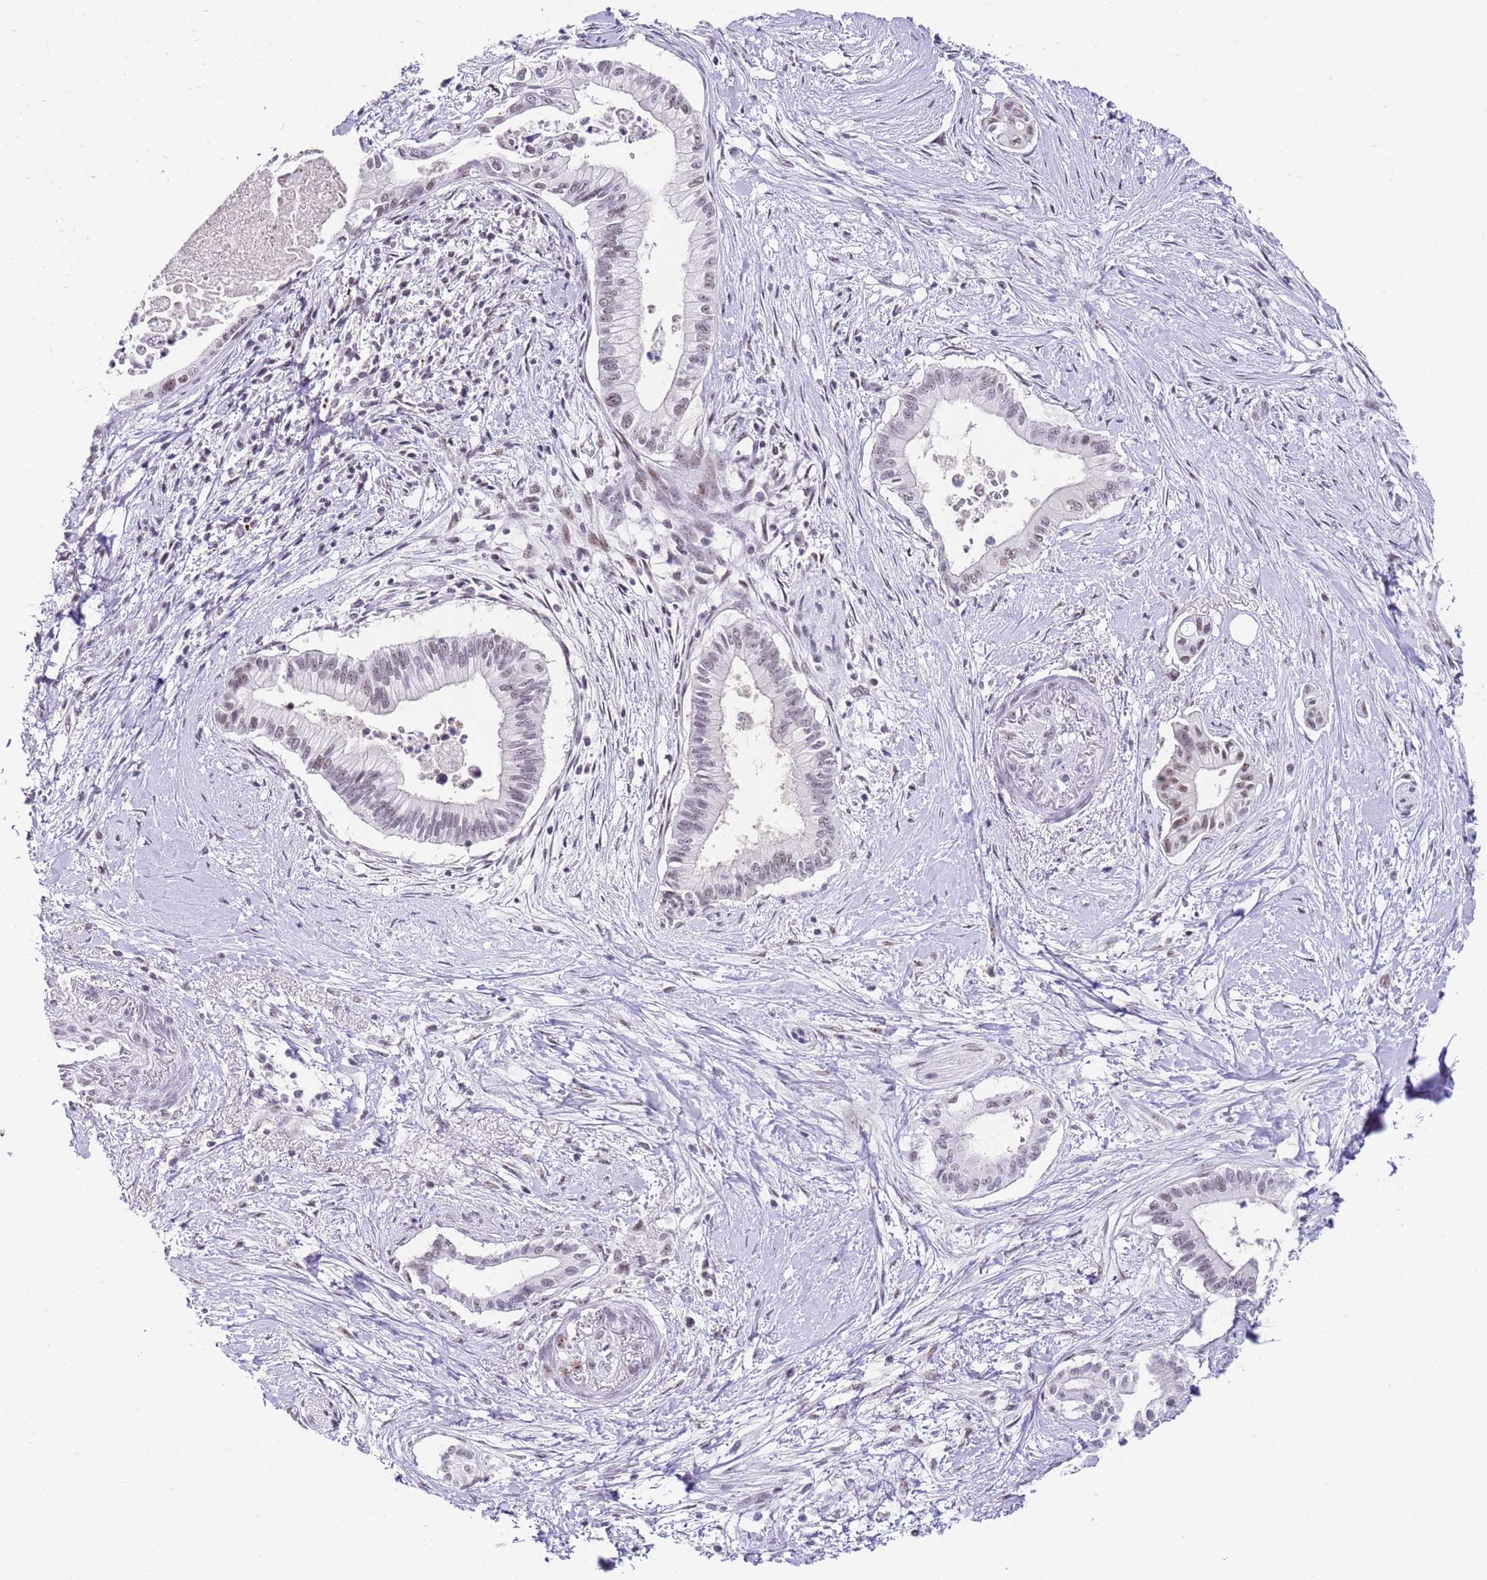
{"staining": {"intensity": "weak", "quantity": "25%-75%", "location": "nuclear"}, "tissue": "pancreatic cancer", "cell_type": "Tumor cells", "image_type": "cancer", "snomed": [{"axis": "morphology", "description": "Adenocarcinoma, NOS"}, {"axis": "topography", "description": "Pancreas"}], "caption": "The immunohistochemical stain labels weak nuclear positivity in tumor cells of pancreatic cancer (adenocarcinoma) tissue. (IHC, brightfield microscopy, high magnification).", "gene": "NOP56", "patient": {"sex": "male", "age": 78}}